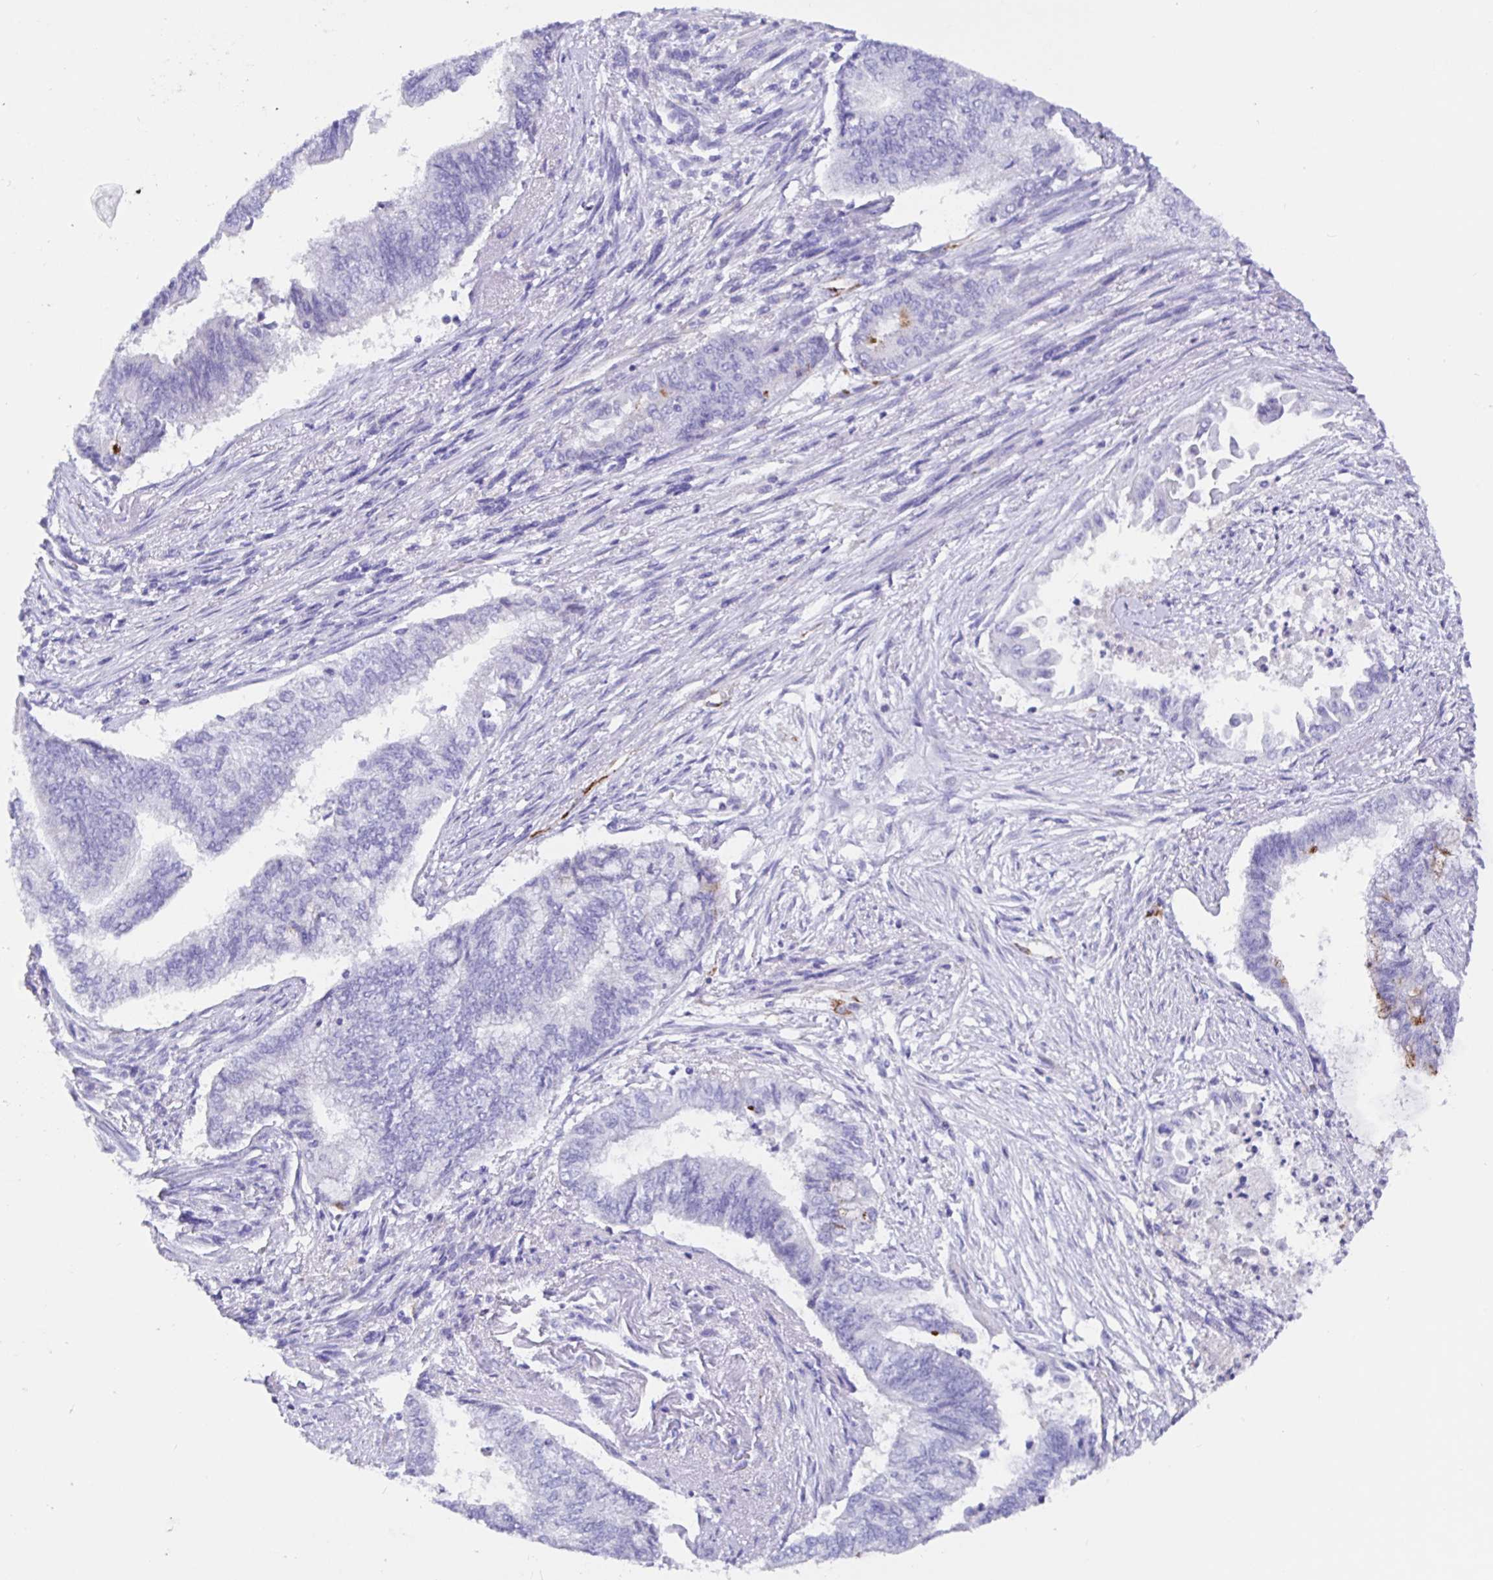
{"staining": {"intensity": "negative", "quantity": "none", "location": "none"}, "tissue": "endometrial cancer", "cell_type": "Tumor cells", "image_type": "cancer", "snomed": [{"axis": "morphology", "description": "Adenocarcinoma, NOS"}, {"axis": "topography", "description": "Endometrium"}], "caption": "This is an immunohistochemistry (IHC) micrograph of human endometrial adenocarcinoma. There is no positivity in tumor cells.", "gene": "MAOA", "patient": {"sex": "female", "age": 65}}